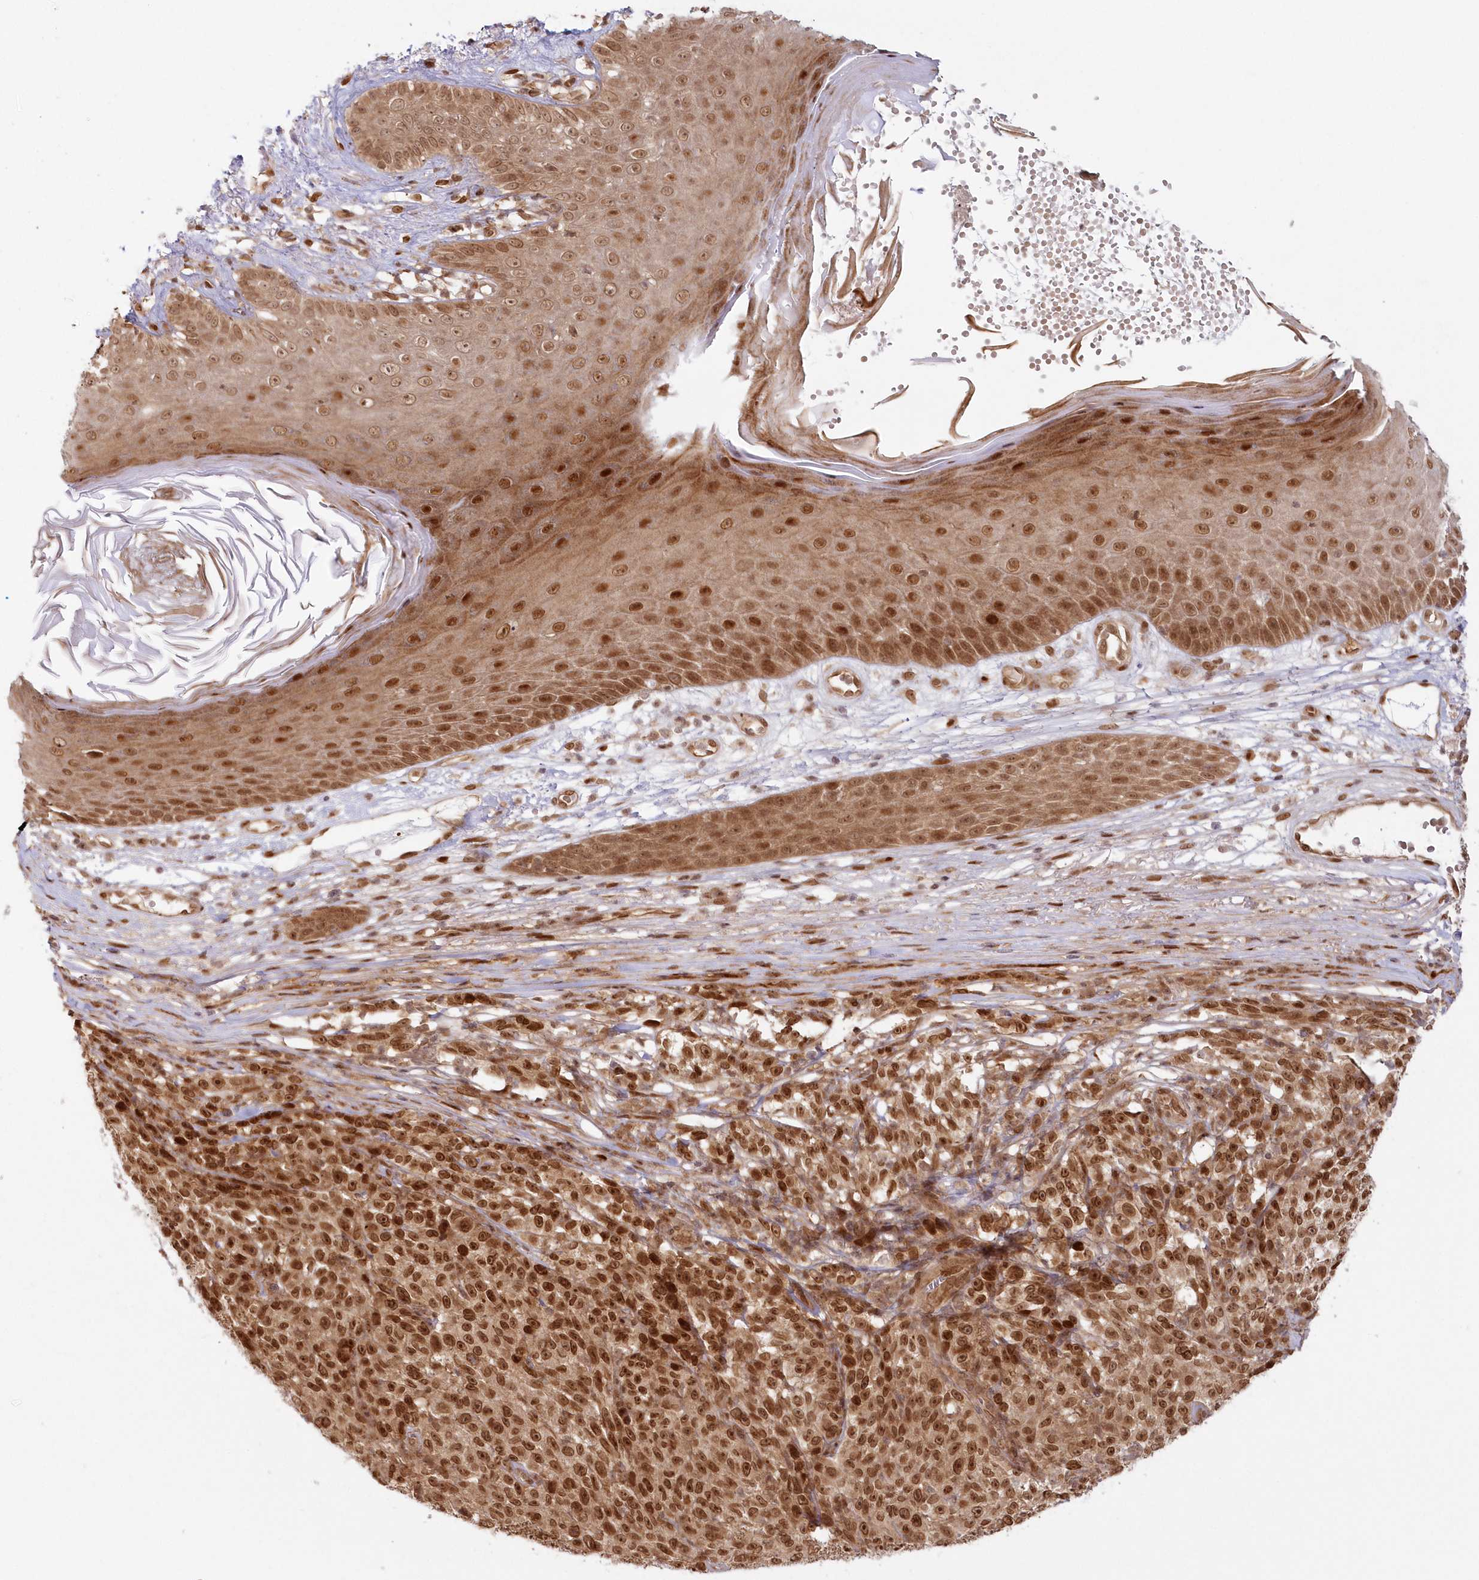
{"staining": {"intensity": "strong", "quantity": ">75%", "location": "cytoplasmic/membranous,nuclear"}, "tissue": "melanoma", "cell_type": "Tumor cells", "image_type": "cancer", "snomed": [{"axis": "morphology", "description": "Malignant melanoma, NOS"}, {"axis": "topography", "description": "Skin"}], "caption": "Brown immunohistochemical staining in human melanoma shows strong cytoplasmic/membranous and nuclear expression in approximately >75% of tumor cells.", "gene": "TOGARAM2", "patient": {"sex": "female", "age": 82}}